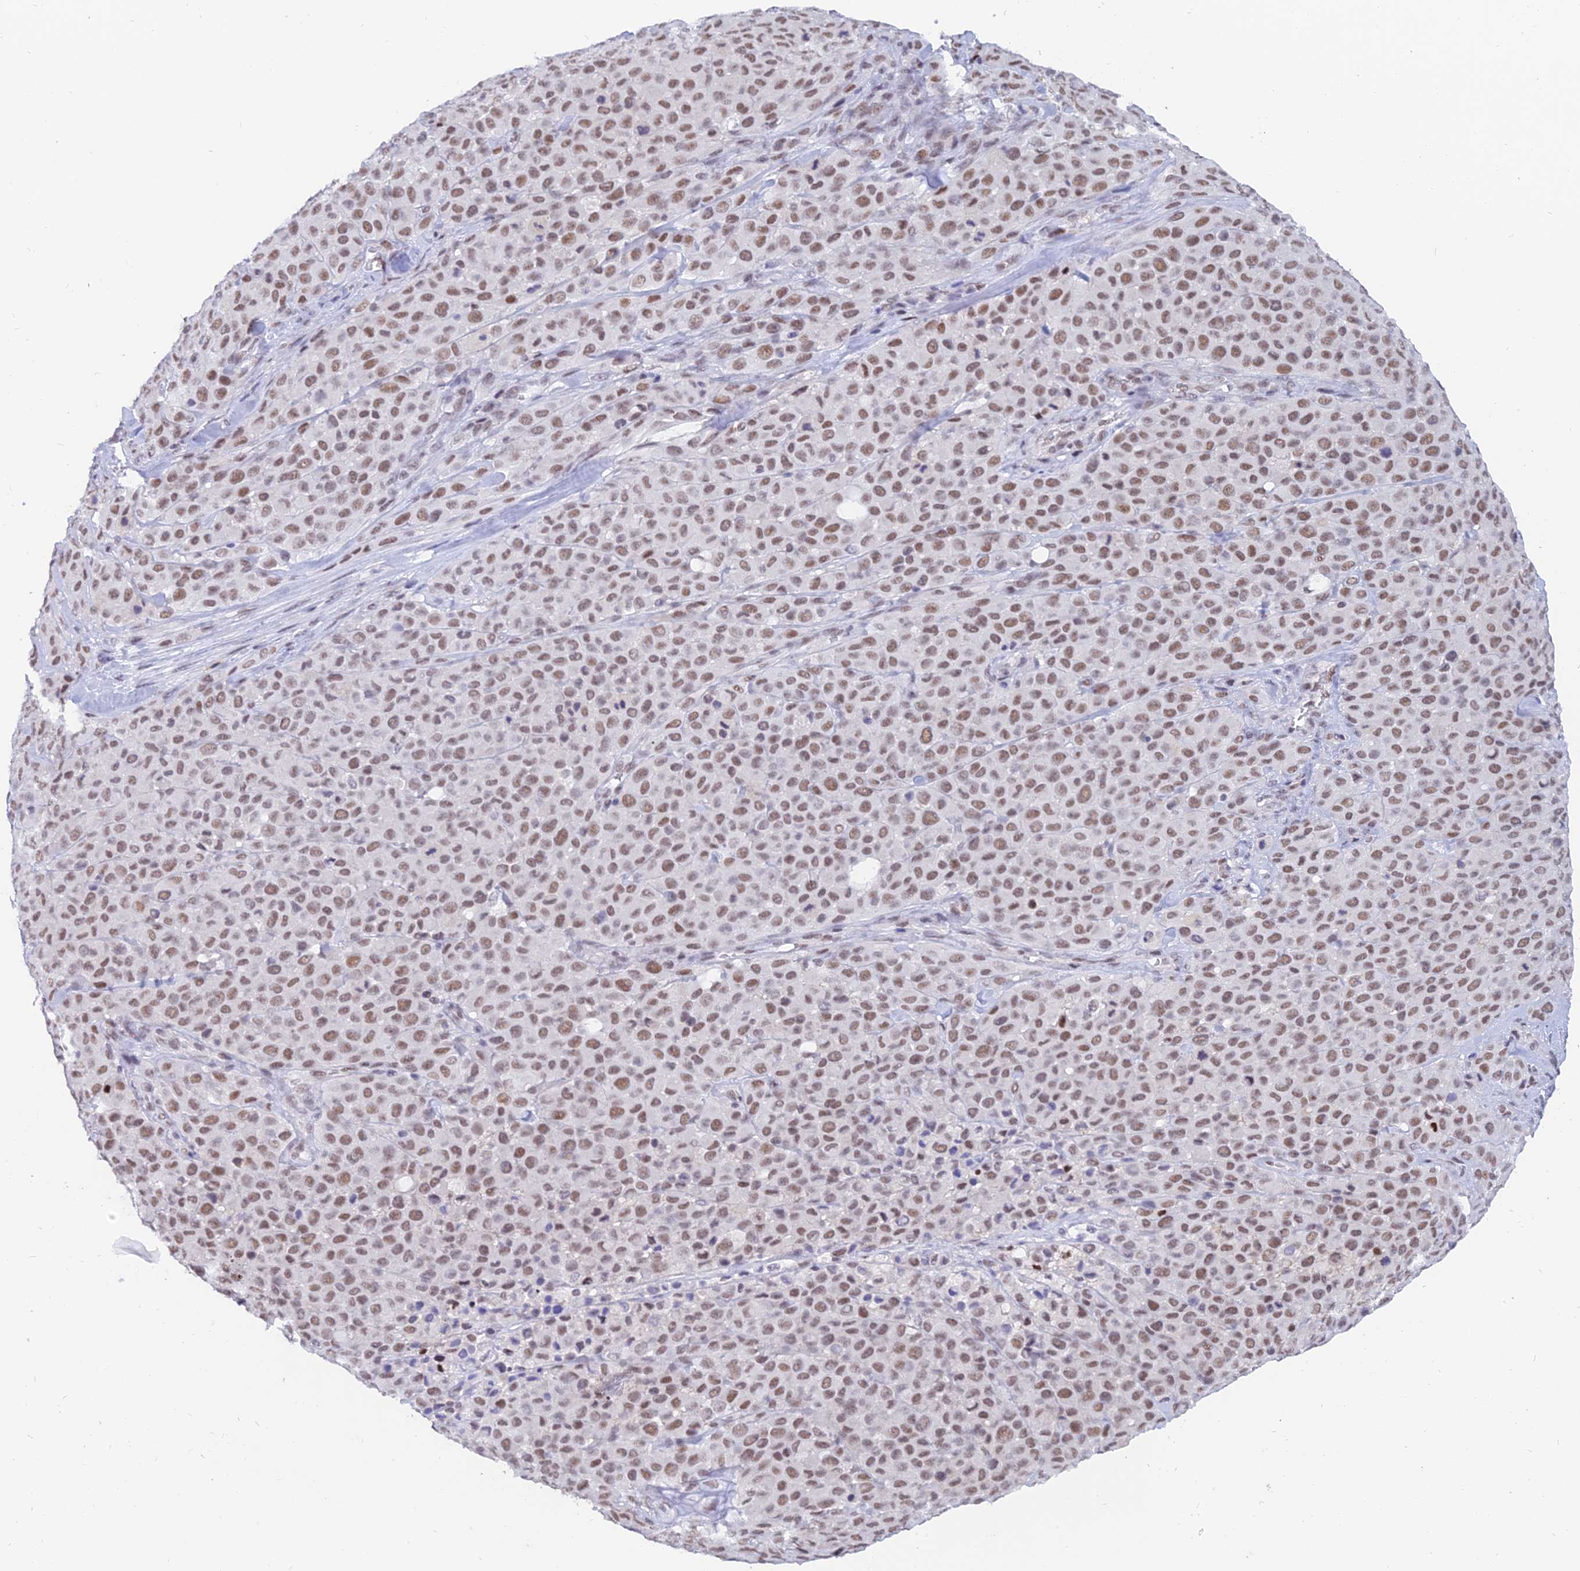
{"staining": {"intensity": "moderate", "quantity": ">75%", "location": "nuclear"}, "tissue": "melanoma", "cell_type": "Tumor cells", "image_type": "cancer", "snomed": [{"axis": "morphology", "description": "Malignant melanoma, Metastatic site"}, {"axis": "topography", "description": "Skin"}], "caption": "Protein expression analysis of malignant melanoma (metastatic site) reveals moderate nuclear staining in about >75% of tumor cells.", "gene": "DPY30", "patient": {"sex": "female", "age": 81}}